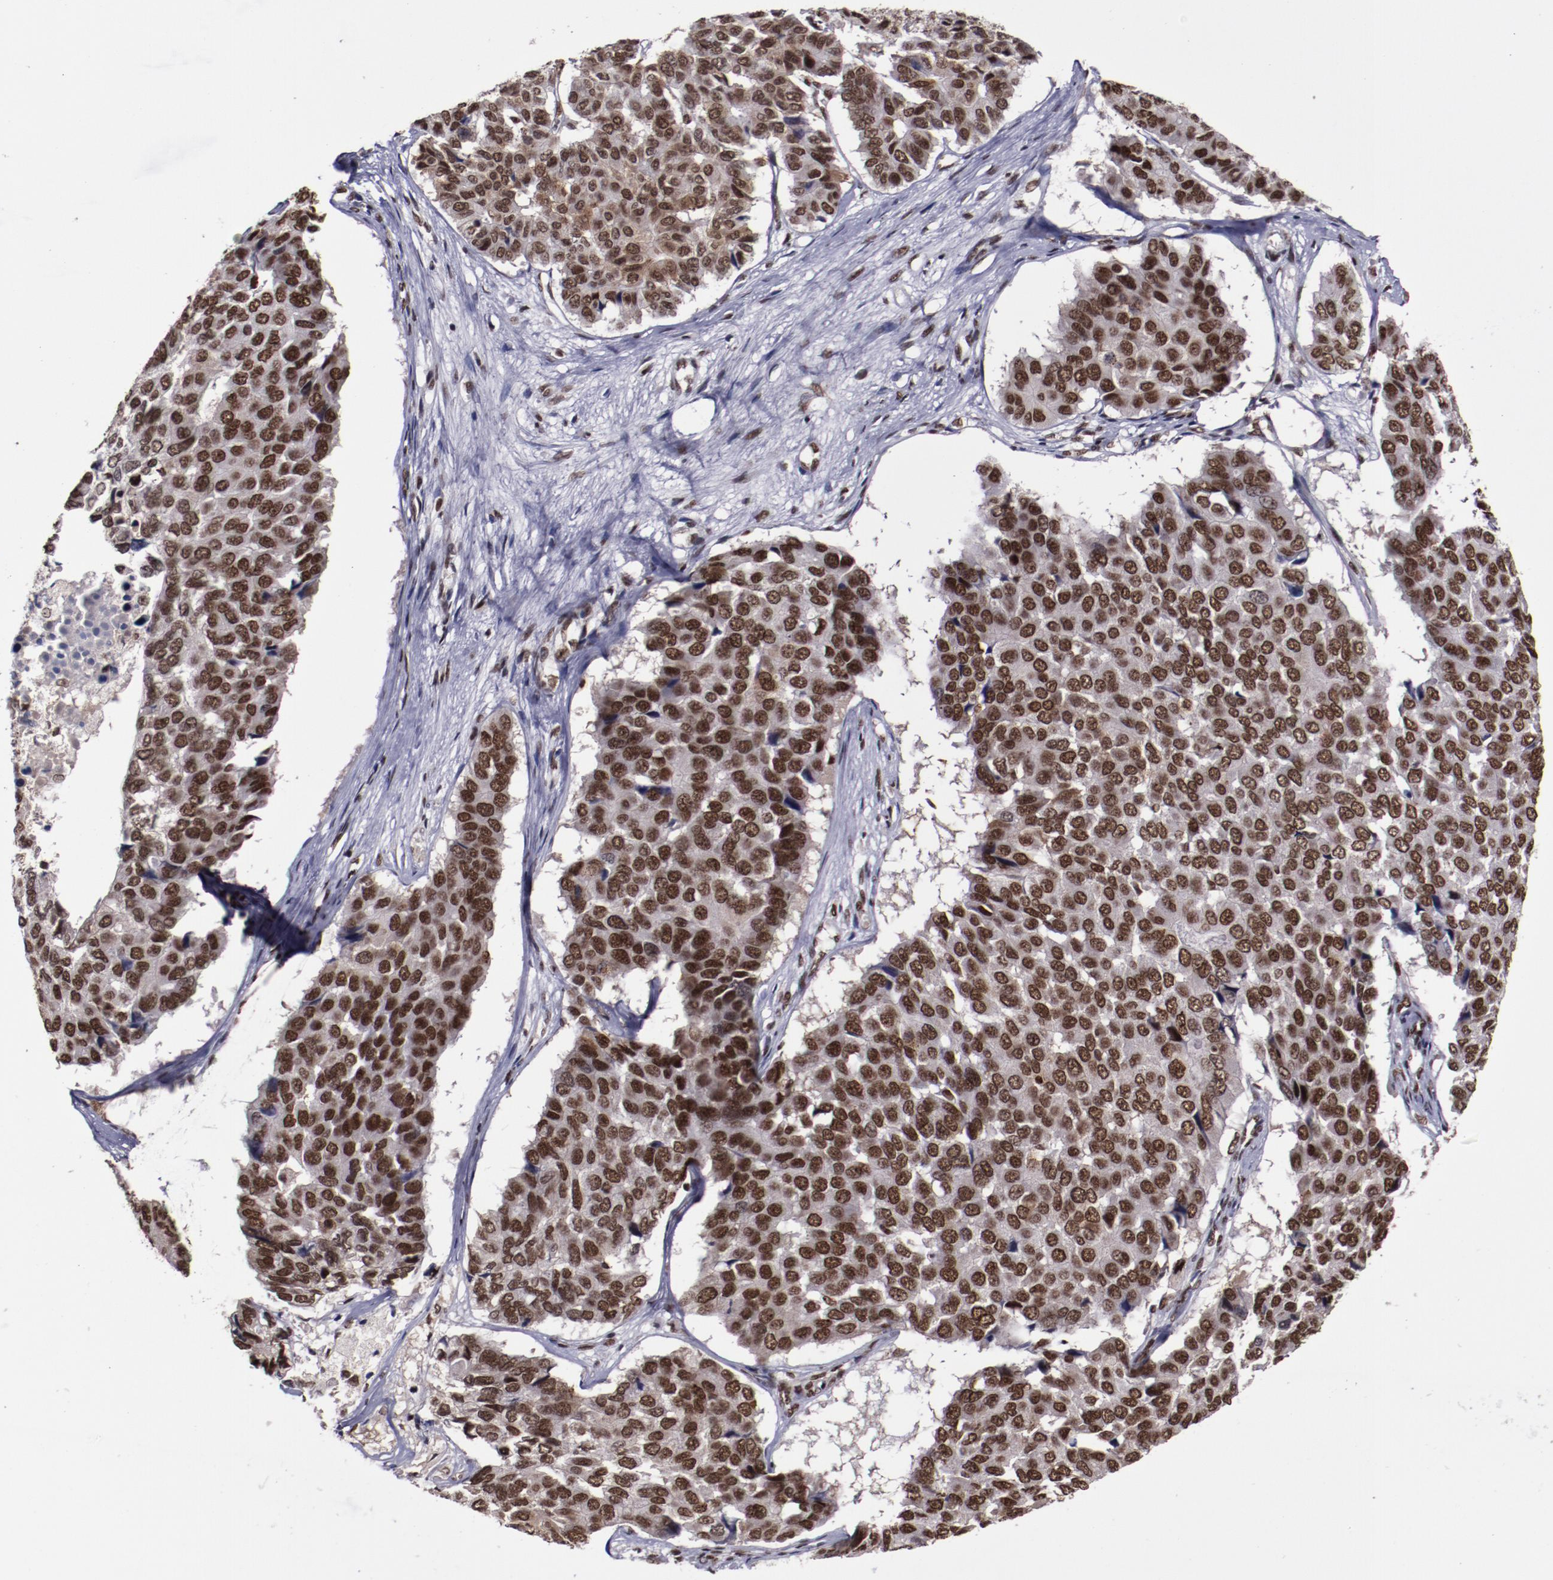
{"staining": {"intensity": "strong", "quantity": ">75%", "location": "nuclear"}, "tissue": "pancreatic cancer", "cell_type": "Tumor cells", "image_type": "cancer", "snomed": [{"axis": "morphology", "description": "Adenocarcinoma, NOS"}, {"axis": "topography", "description": "Pancreas"}], "caption": "A brown stain labels strong nuclear staining of a protein in pancreatic cancer tumor cells. The staining was performed using DAB (3,3'-diaminobenzidine) to visualize the protein expression in brown, while the nuclei were stained in blue with hematoxylin (Magnification: 20x).", "gene": "ERH", "patient": {"sex": "male", "age": 50}}